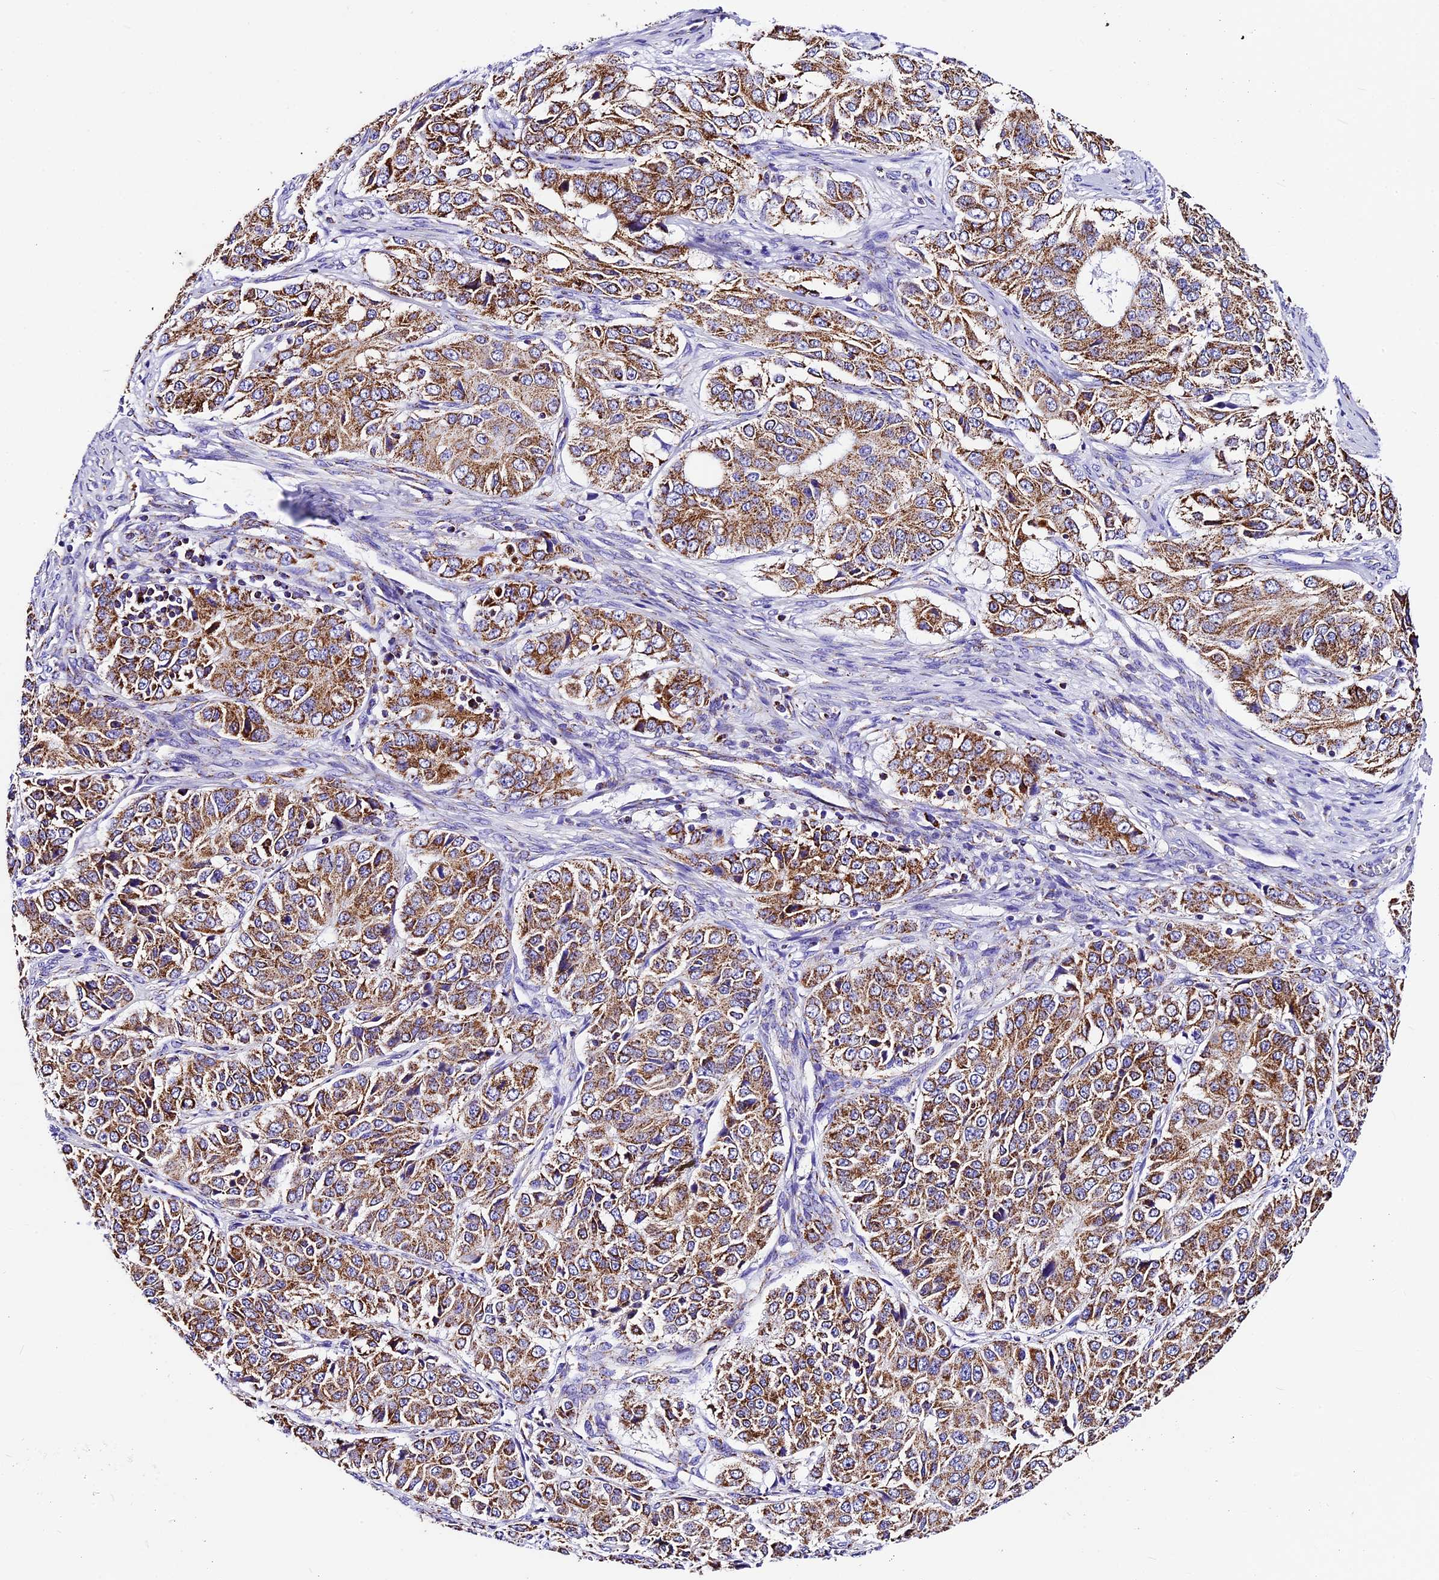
{"staining": {"intensity": "moderate", "quantity": ">75%", "location": "cytoplasmic/membranous"}, "tissue": "ovarian cancer", "cell_type": "Tumor cells", "image_type": "cancer", "snomed": [{"axis": "morphology", "description": "Carcinoma, endometroid"}, {"axis": "topography", "description": "Ovary"}], "caption": "The histopathology image exhibits staining of ovarian cancer (endometroid carcinoma), revealing moderate cytoplasmic/membranous protein expression (brown color) within tumor cells.", "gene": "DCAF5", "patient": {"sex": "female", "age": 51}}